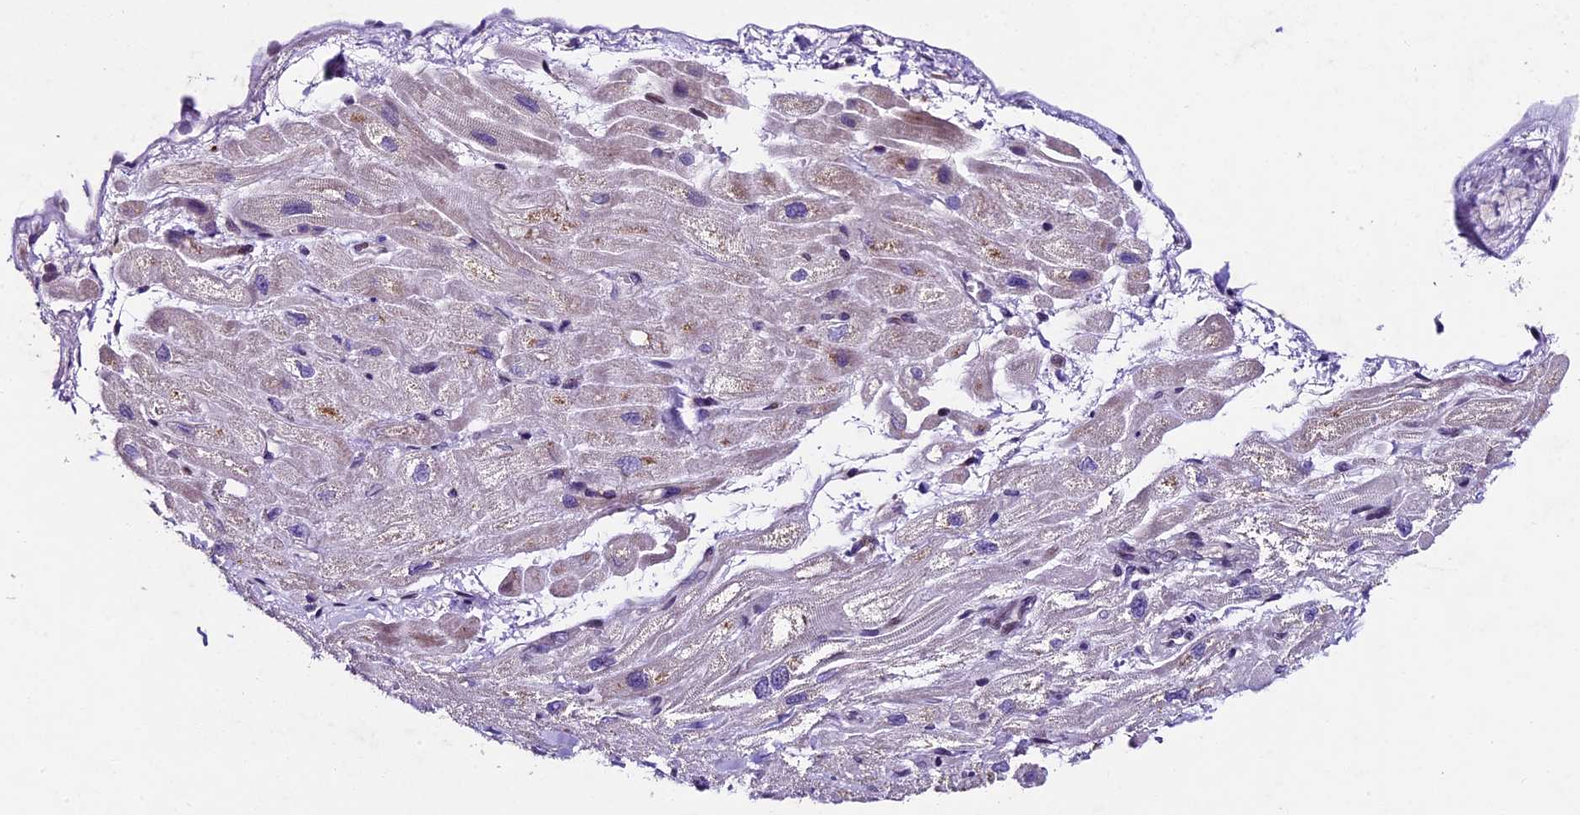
{"staining": {"intensity": "moderate", "quantity": "<25%", "location": "cytoplasmic/membranous"}, "tissue": "heart muscle", "cell_type": "Cardiomyocytes", "image_type": "normal", "snomed": [{"axis": "morphology", "description": "Normal tissue, NOS"}, {"axis": "topography", "description": "Heart"}], "caption": "Brown immunohistochemical staining in benign heart muscle reveals moderate cytoplasmic/membranous staining in approximately <25% of cardiomyocytes. The protein is stained brown, and the nuclei are stained in blue (DAB IHC with brightfield microscopy, high magnification).", "gene": "IFT140", "patient": {"sex": "male", "age": 65}}